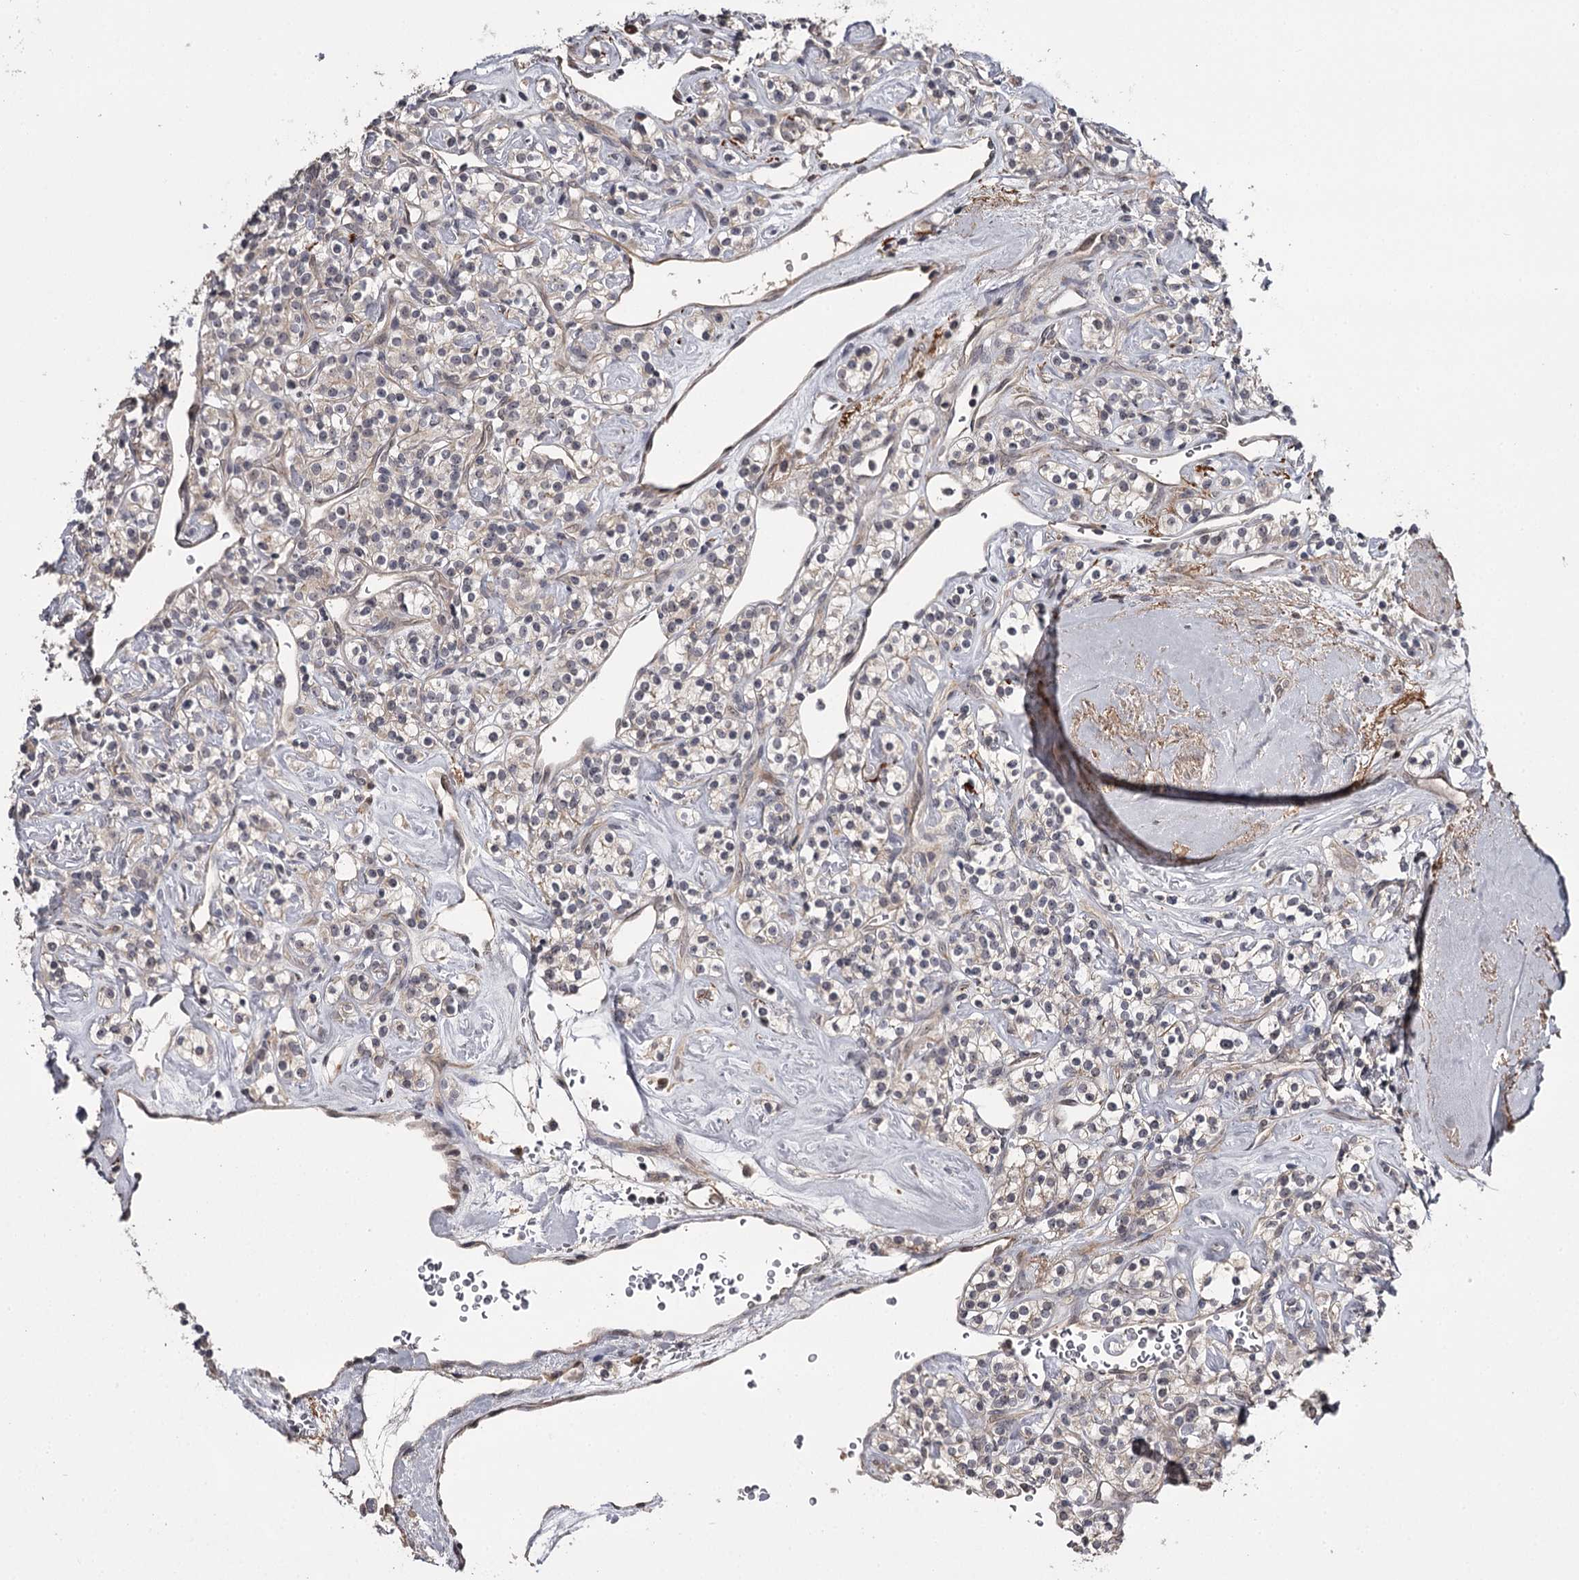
{"staining": {"intensity": "weak", "quantity": "<25%", "location": "cytoplasmic/membranous"}, "tissue": "renal cancer", "cell_type": "Tumor cells", "image_type": "cancer", "snomed": [{"axis": "morphology", "description": "Adenocarcinoma, NOS"}, {"axis": "topography", "description": "Kidney"}], "caption": "A high-resolution image shows immunohistochemistry staining of renal cancer, which demonstrates no significant positivity in tumor cells.", "gene": "CWF19L2", "patient": {"sex": "male", "age": 77}}